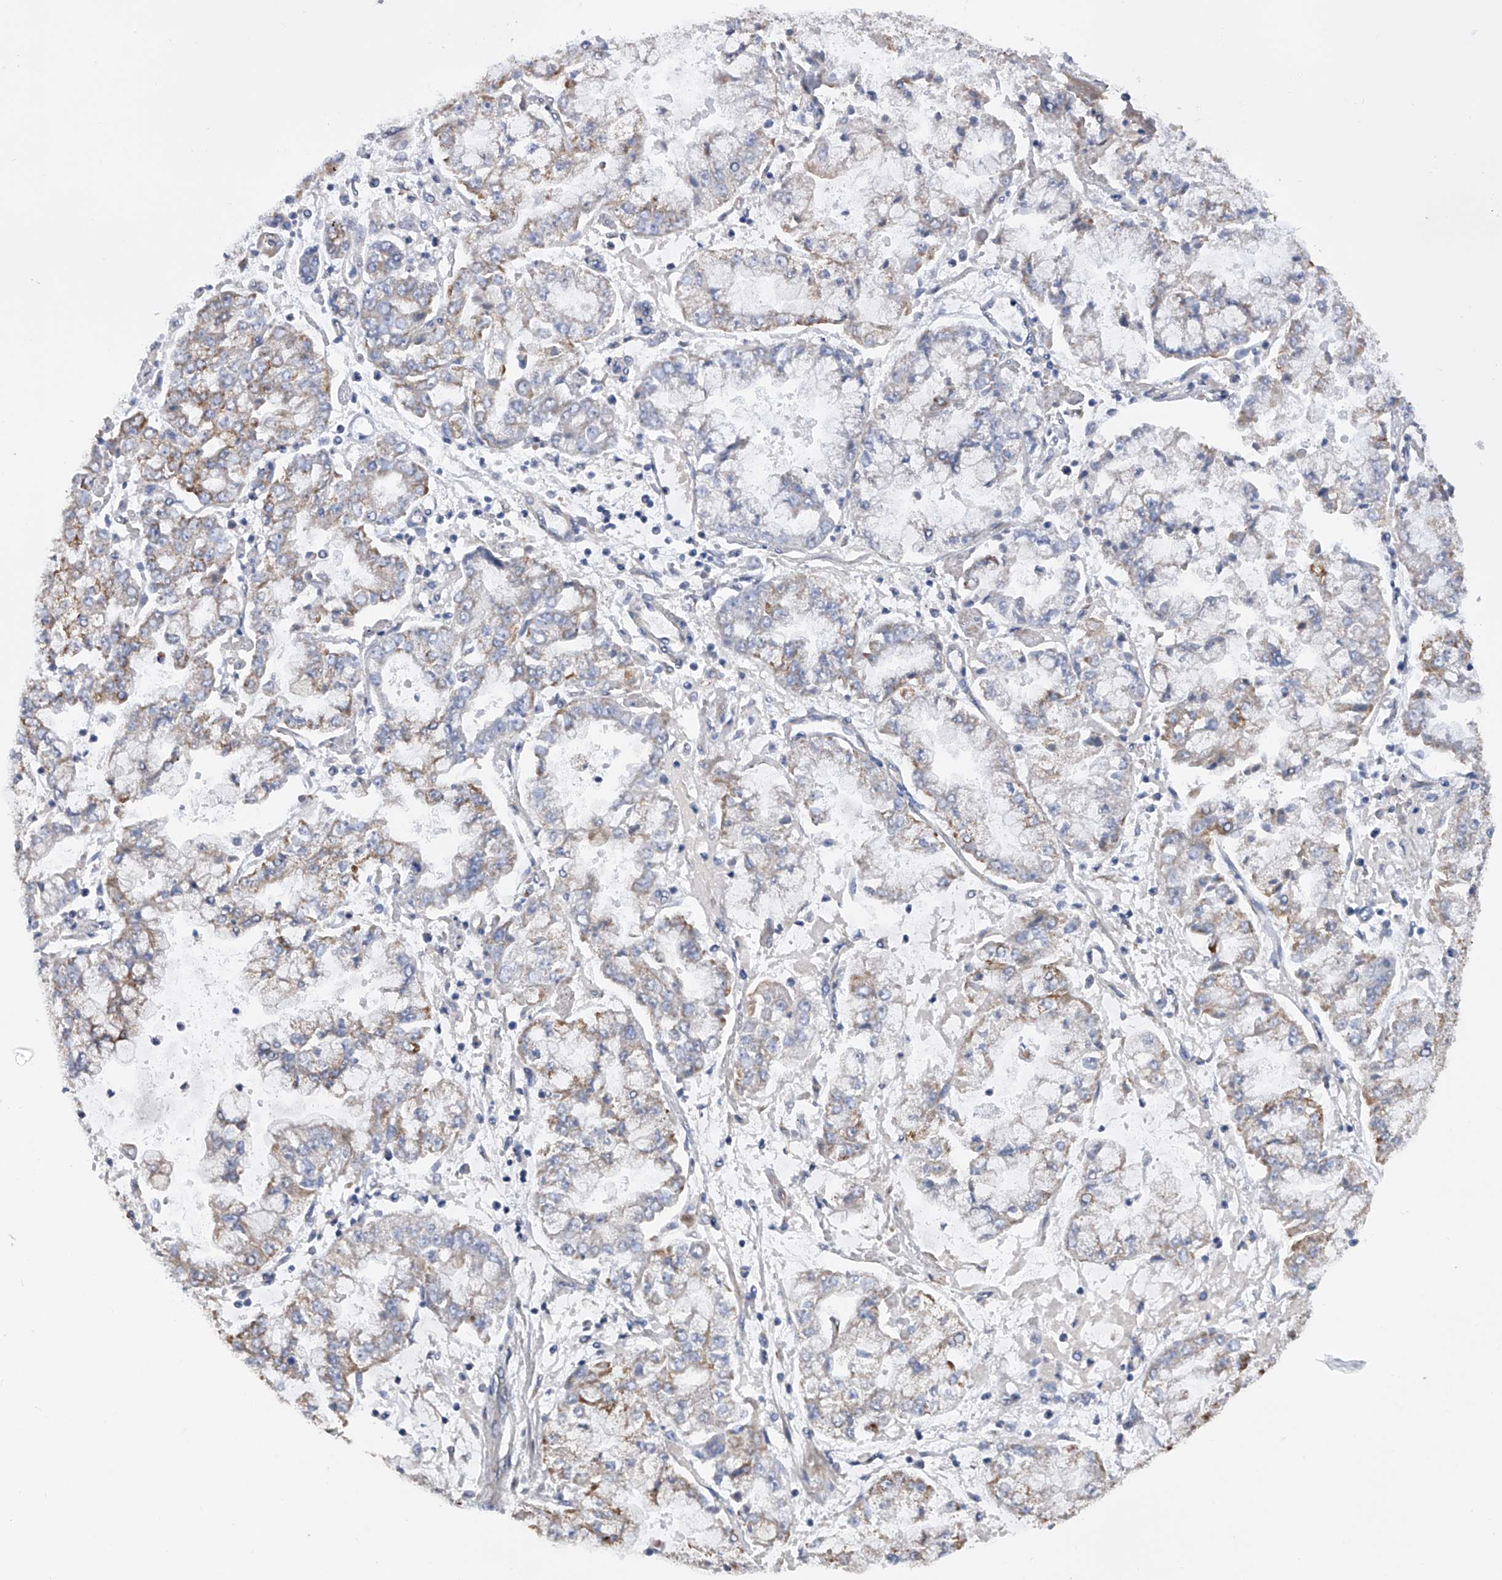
{"staining": {"intensity": "weak", "quantity": "25%-75%", "location": "cytoplasmic/membranous"}, "tissue": "stomach cancer", "cell_type": "Tumor cells", "image_type": "cancer", "snomed": [{"axis": "morphology", "description": "Adenocarcinoma, NOS"}, {"axis": "topography", "description": "Stomach"}], "caption": "DAB (3,3'-diaminobenzidine) immunohistochemical staining of stomach cancer (adenocarcinoma) reveals weak cytoplasmic/membranous protein staining in approximately 25%-75% of tumor cells.", "gene": "PDSS2", "patient": {"sex": "male", "age": 76}}